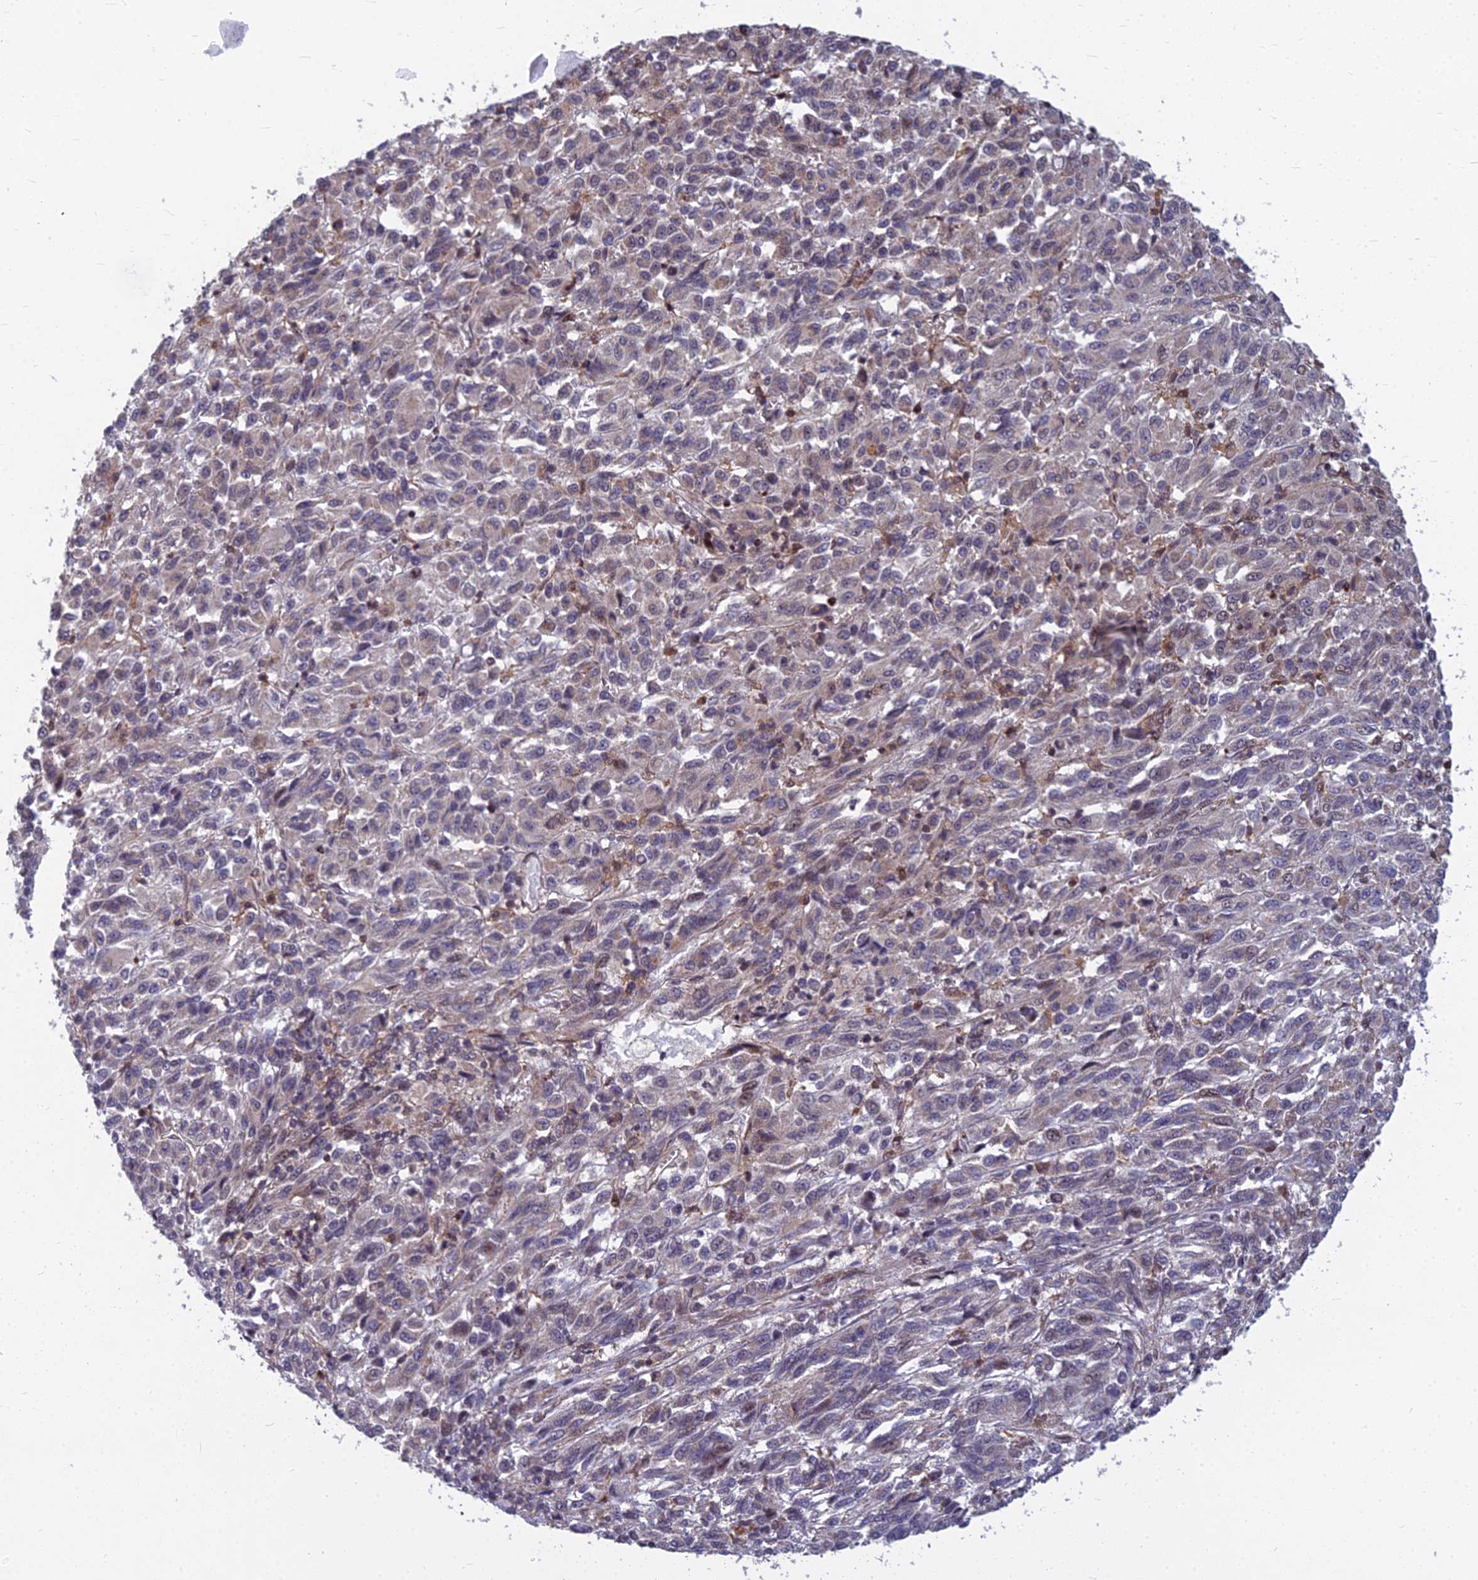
{"staining": {"intensity": "negative", "quantity": "none", "location": "none"}, "tissue": "melanoma", "cell_type": "Tumor cells", "image_type": "cancer", "snomed": [{"axis": "morphology", "description": "Malignant melanoma, Metastatic site"}, {"axis": "topography", "description": "Lung"}], "caption": "IHC image of human malignant melanoma (metastatic site) stained for a protein (brown), which shows no expression in tumor cells. The staining is performed using DAB brown chromogen with nuclei counter-stained in using hematoxylin.", "gene": "COMMD2", "patient": {"sex": "male", "age": 64}}